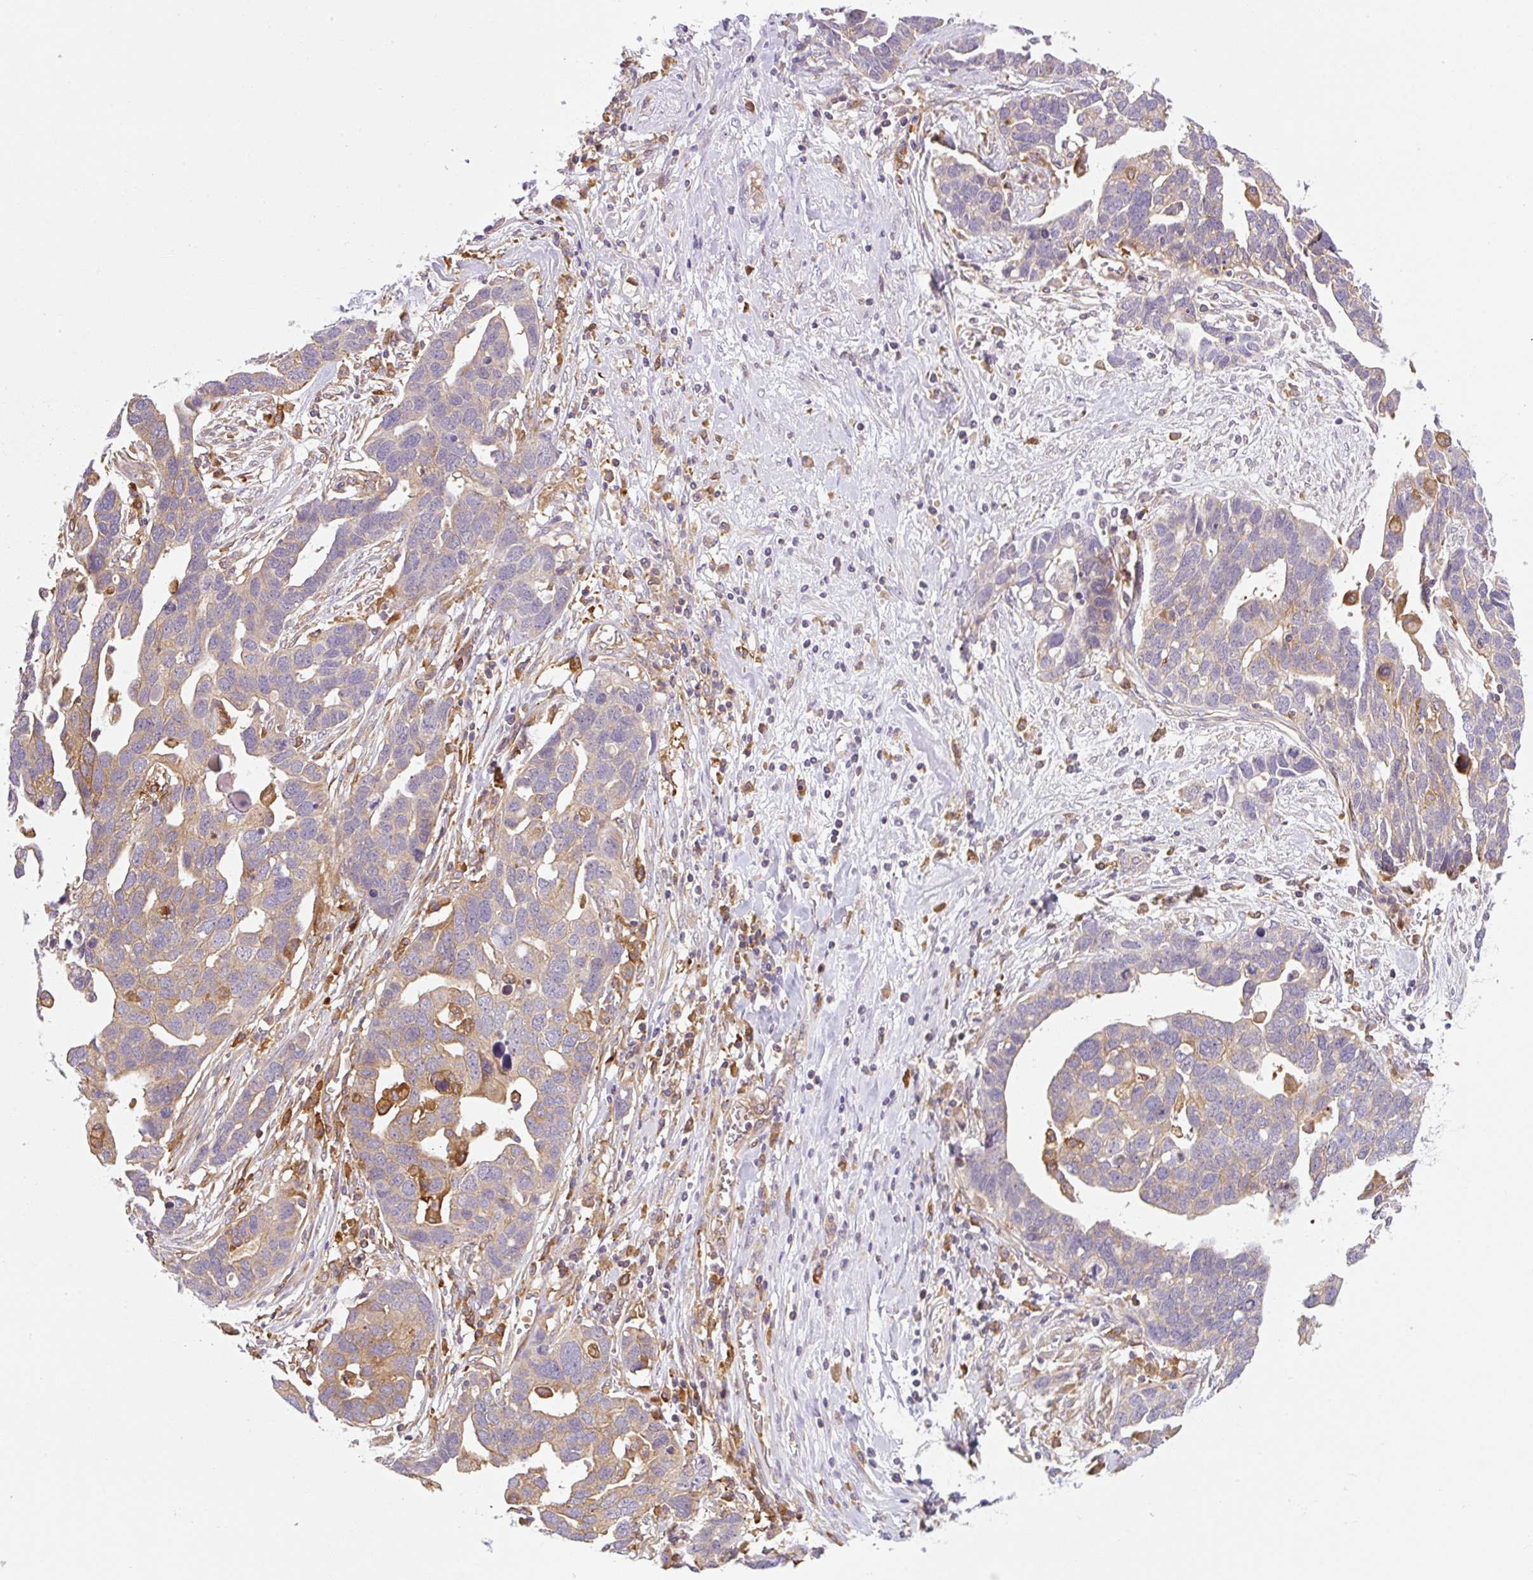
{"staining": {"intensity": "weak", "quantity": ">75%", "location": "cytoplasmic/membranous"}, "tissue": "ovarian cancer", "cell_type": "Tumor cells", "image_type": "cancer", "snomed": [{"axis": "morphology", "description": "Cystadenocarcinoma, serous, NOS"}, {"axis": "topography", "description": "Ovary"}], "caption": "Weak cytoplasmic/membranous positivity is appreciated in about >75% of tumor cells in ovarian cancer.", "gene": "OMA1", "patient": {"sex": "female", "age": 54}}